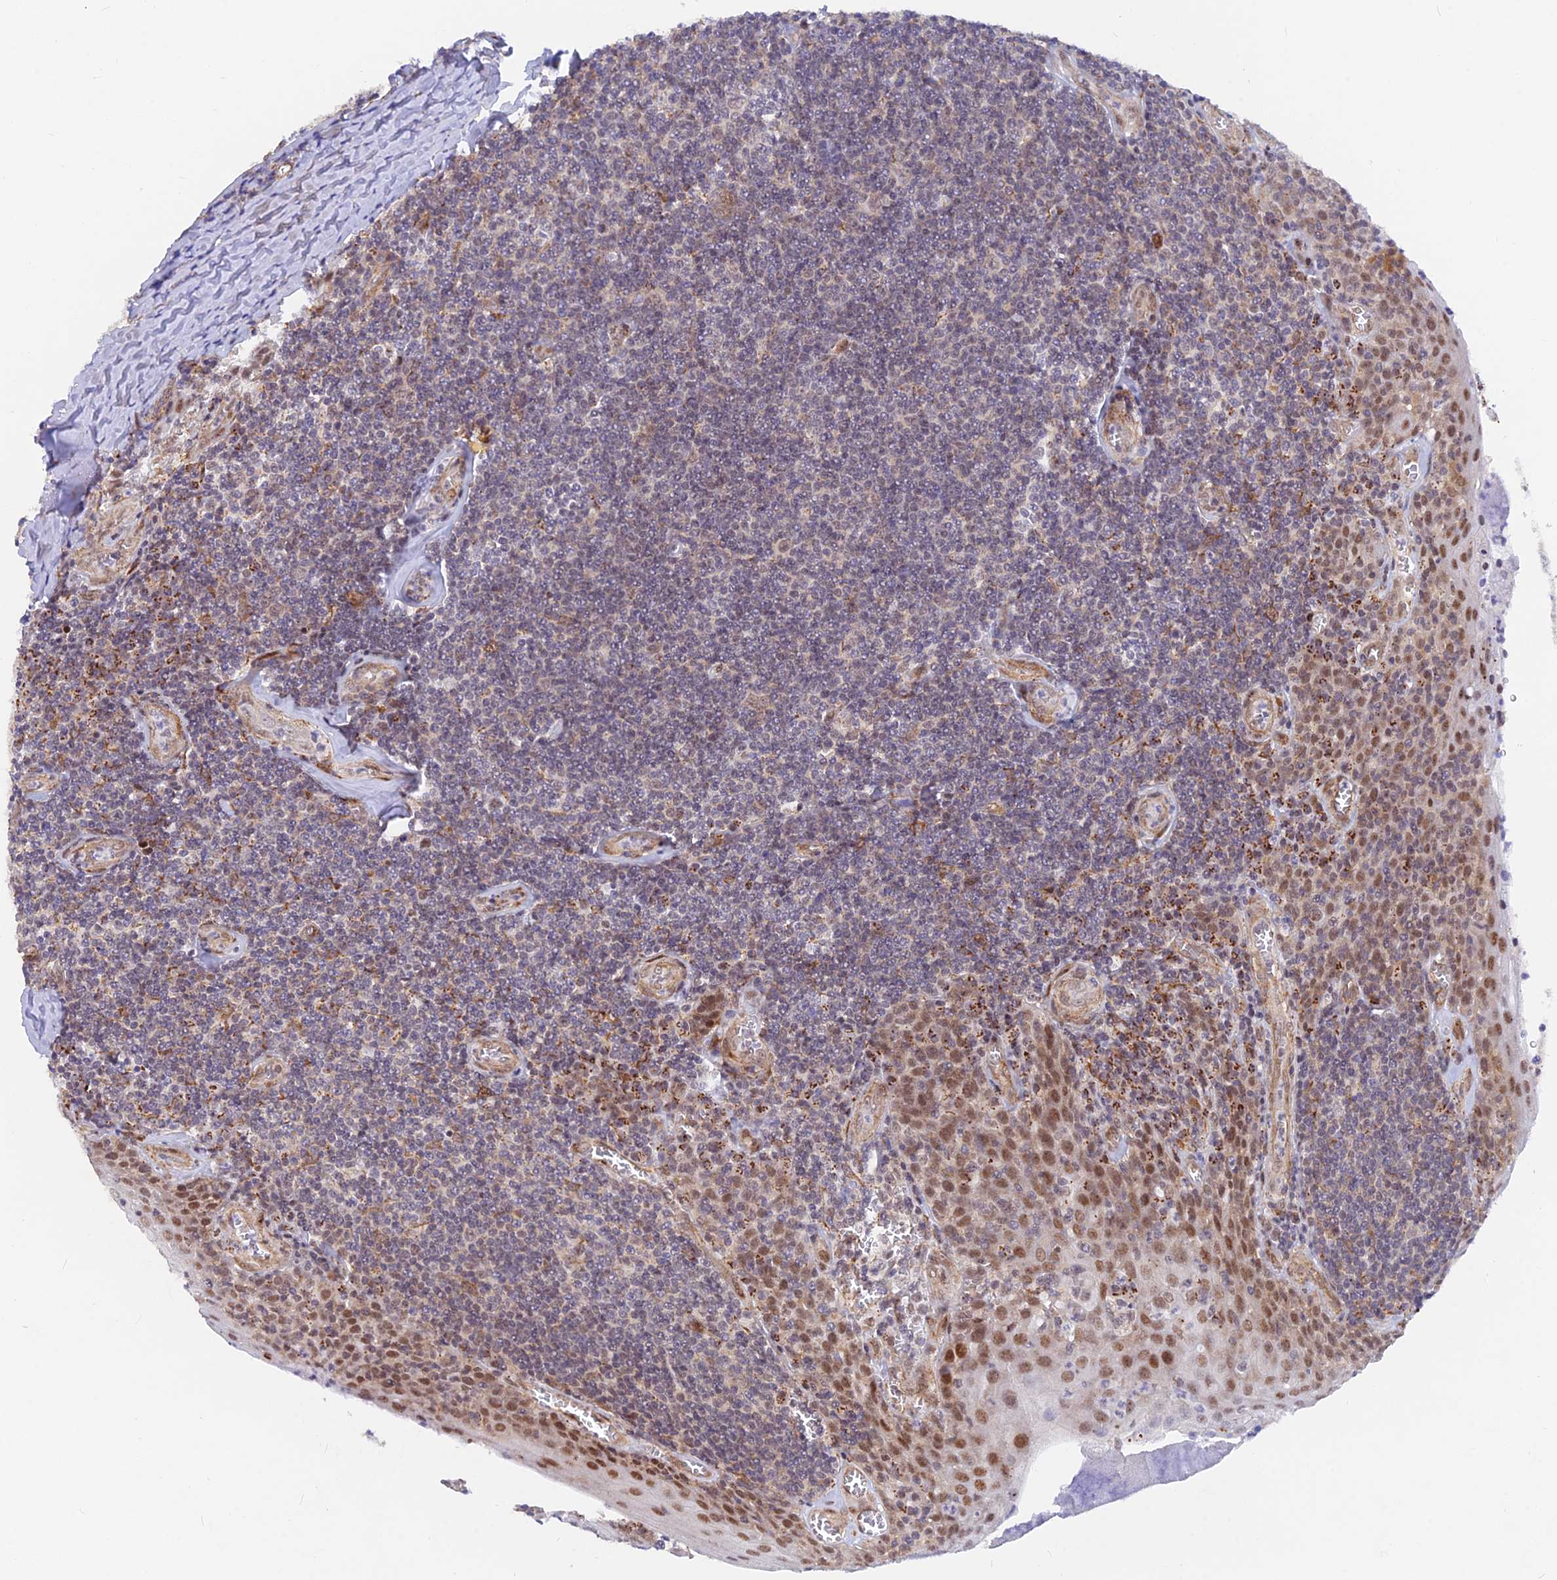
{"staining": {"intensity": "moderate", "quantity": ">75%", "location": "cytoplasmic/membranous,nuclear"}, "tissue": "tonsil", "cell_type": "Germinal center cells", "image_type": "normal", "snomed": [{"axis": "morphology", "description": "Normal tissue, NOS"}, {"axis": "topography", "description": "Tonsil"}], "caption": "Germinal center cells reveal moderate cytoplasmic/membranous,nuclear expression in about >75% of cells in normal tonsil. The staining was performed using DAB to visualize the protein expression in brown, while the nuclei were stained in blue with hematoxylin (Magnification: 20x).", "gene": "VSTM2L", "patient": {"sex": "male", "age": 27}}